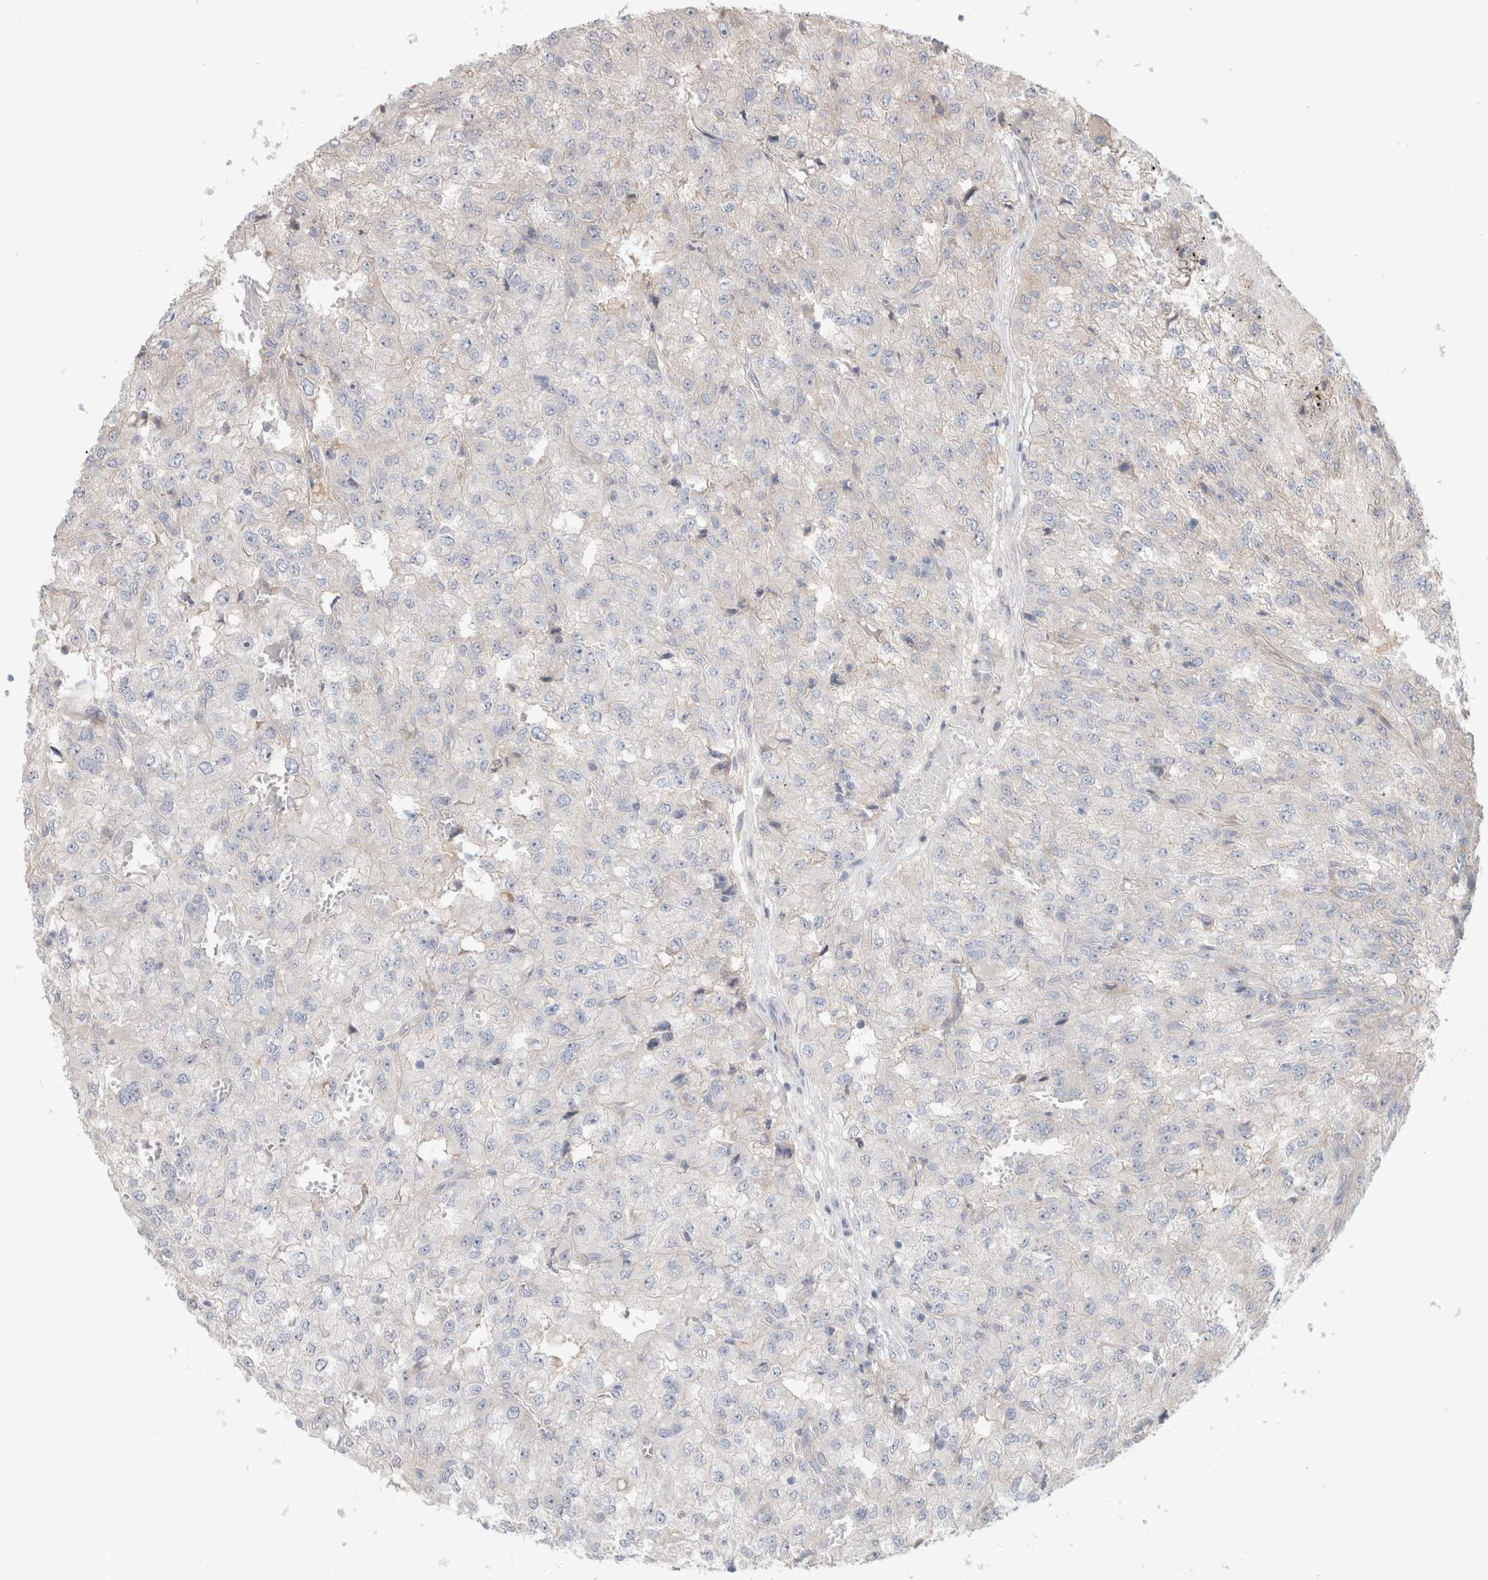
{"staining": {"intensity": "negative", "quantity": "none", "location": "none"}, "tissue": "renal cancer", "cell_type": "Tumor cells", "image_type": "cancer", "snomed": [{"axis": "morphology", "description": "Adenocarcinoma, NOS"}, {"axis": "topography", "description": "Kidney"}], "caption": "Photomicrograph shows no protein positivity in tumor cells of adenocarcinoma (renal) tissue.", "gene": "SYDE2", "patient": {"sex": "female", "age": 54}}